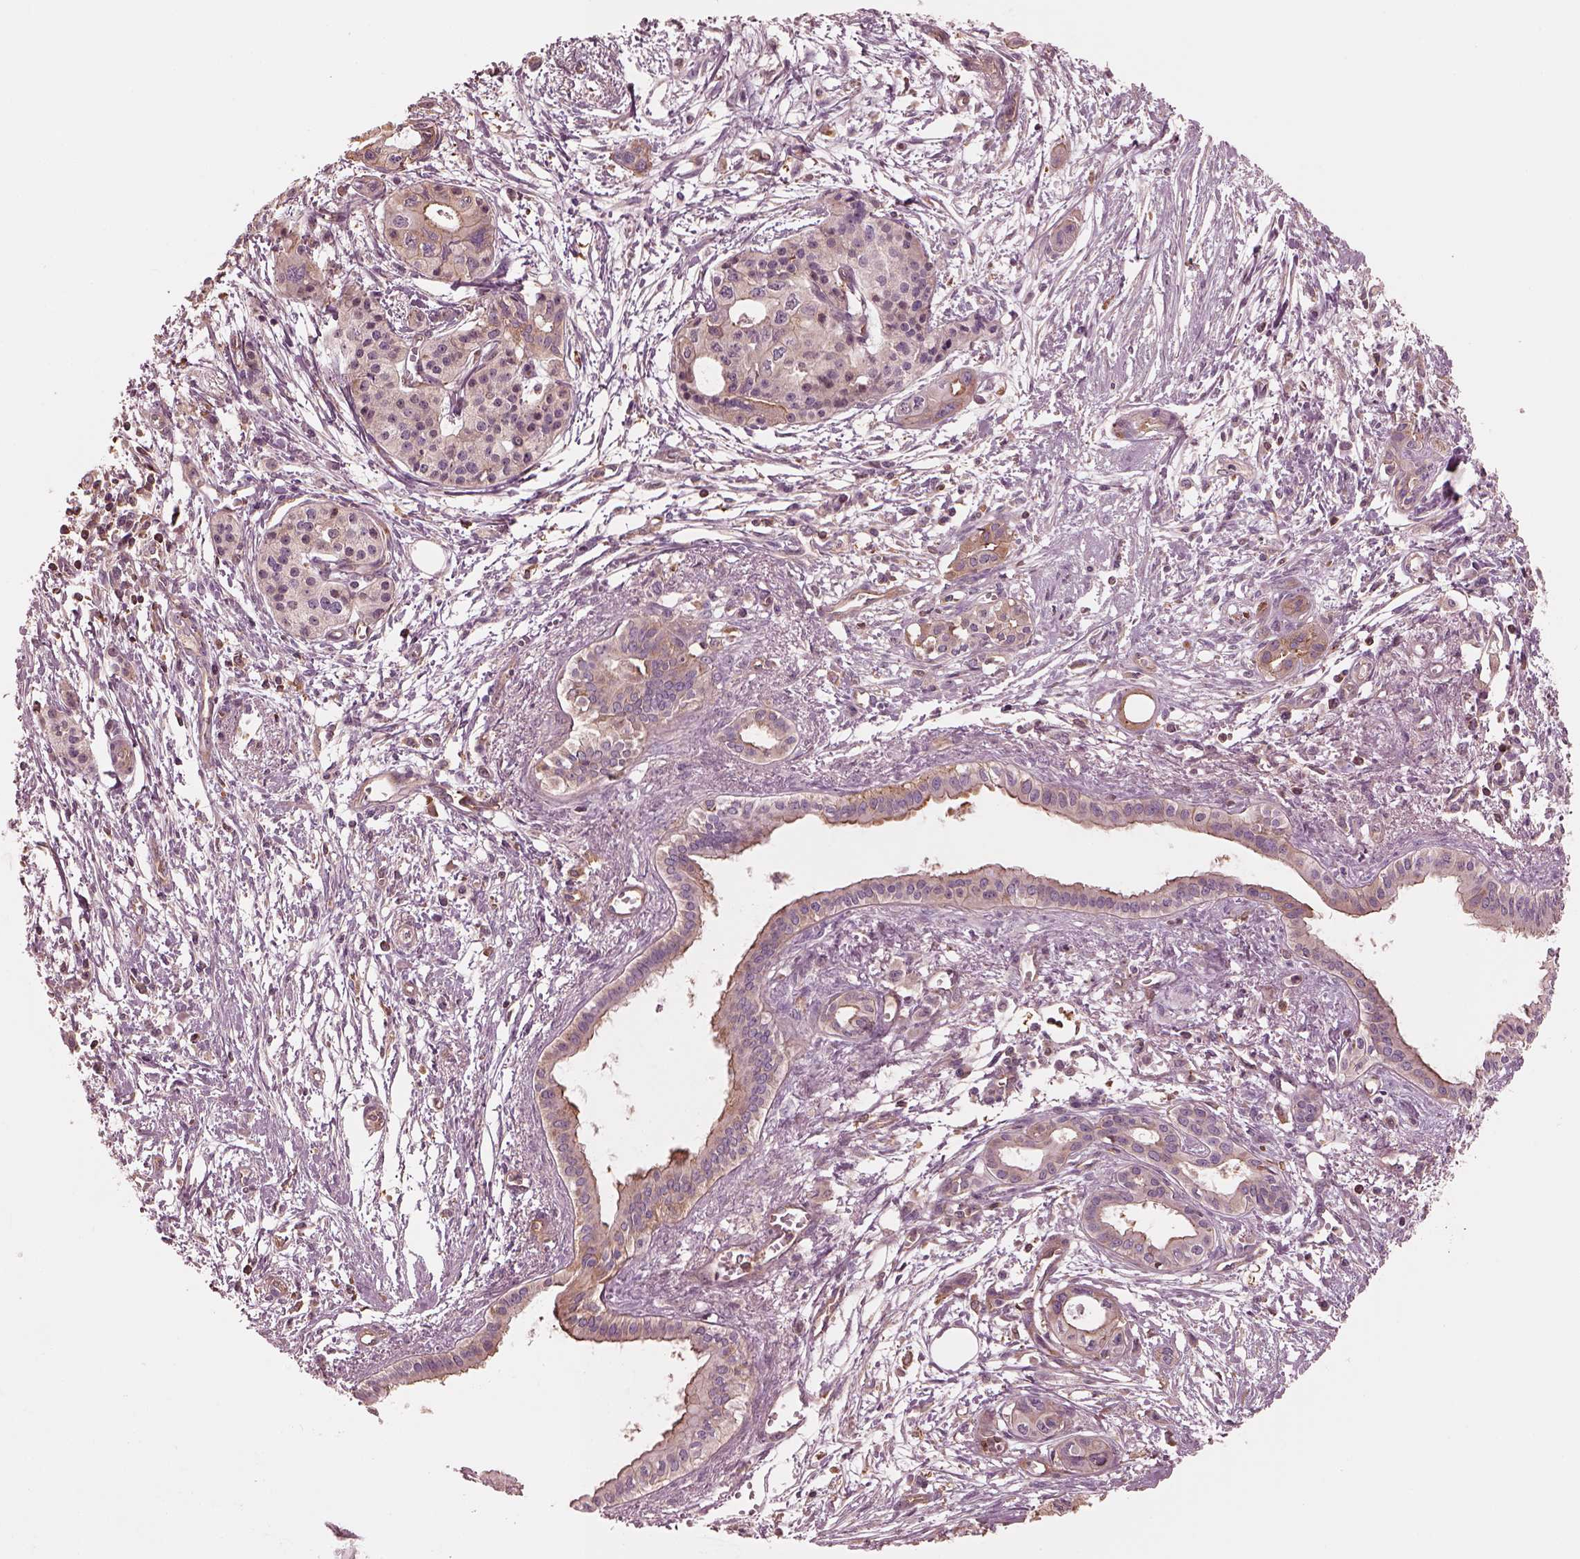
{"staining": {"intensity": "moderate", "quantity": "25%-75%", "location": "cytoplasmic/membranous"}, "tissue": "pancreatic cancer", "cell_type": "Tumor cells", "image_type": "cancer", "snomed": [{"axis": "morphology", "description": "Adenocarcinoma, NOS"}, {"axis": "topography", "description": "Pancreas"}], "caption": "Pancreatic adenocarcinoma tissue displays moderate cytoplasmic/membranous staining in about 25%-75% of tumor cells", "gene": "STK33", "patient": {"sex": "female", "age": 76}}